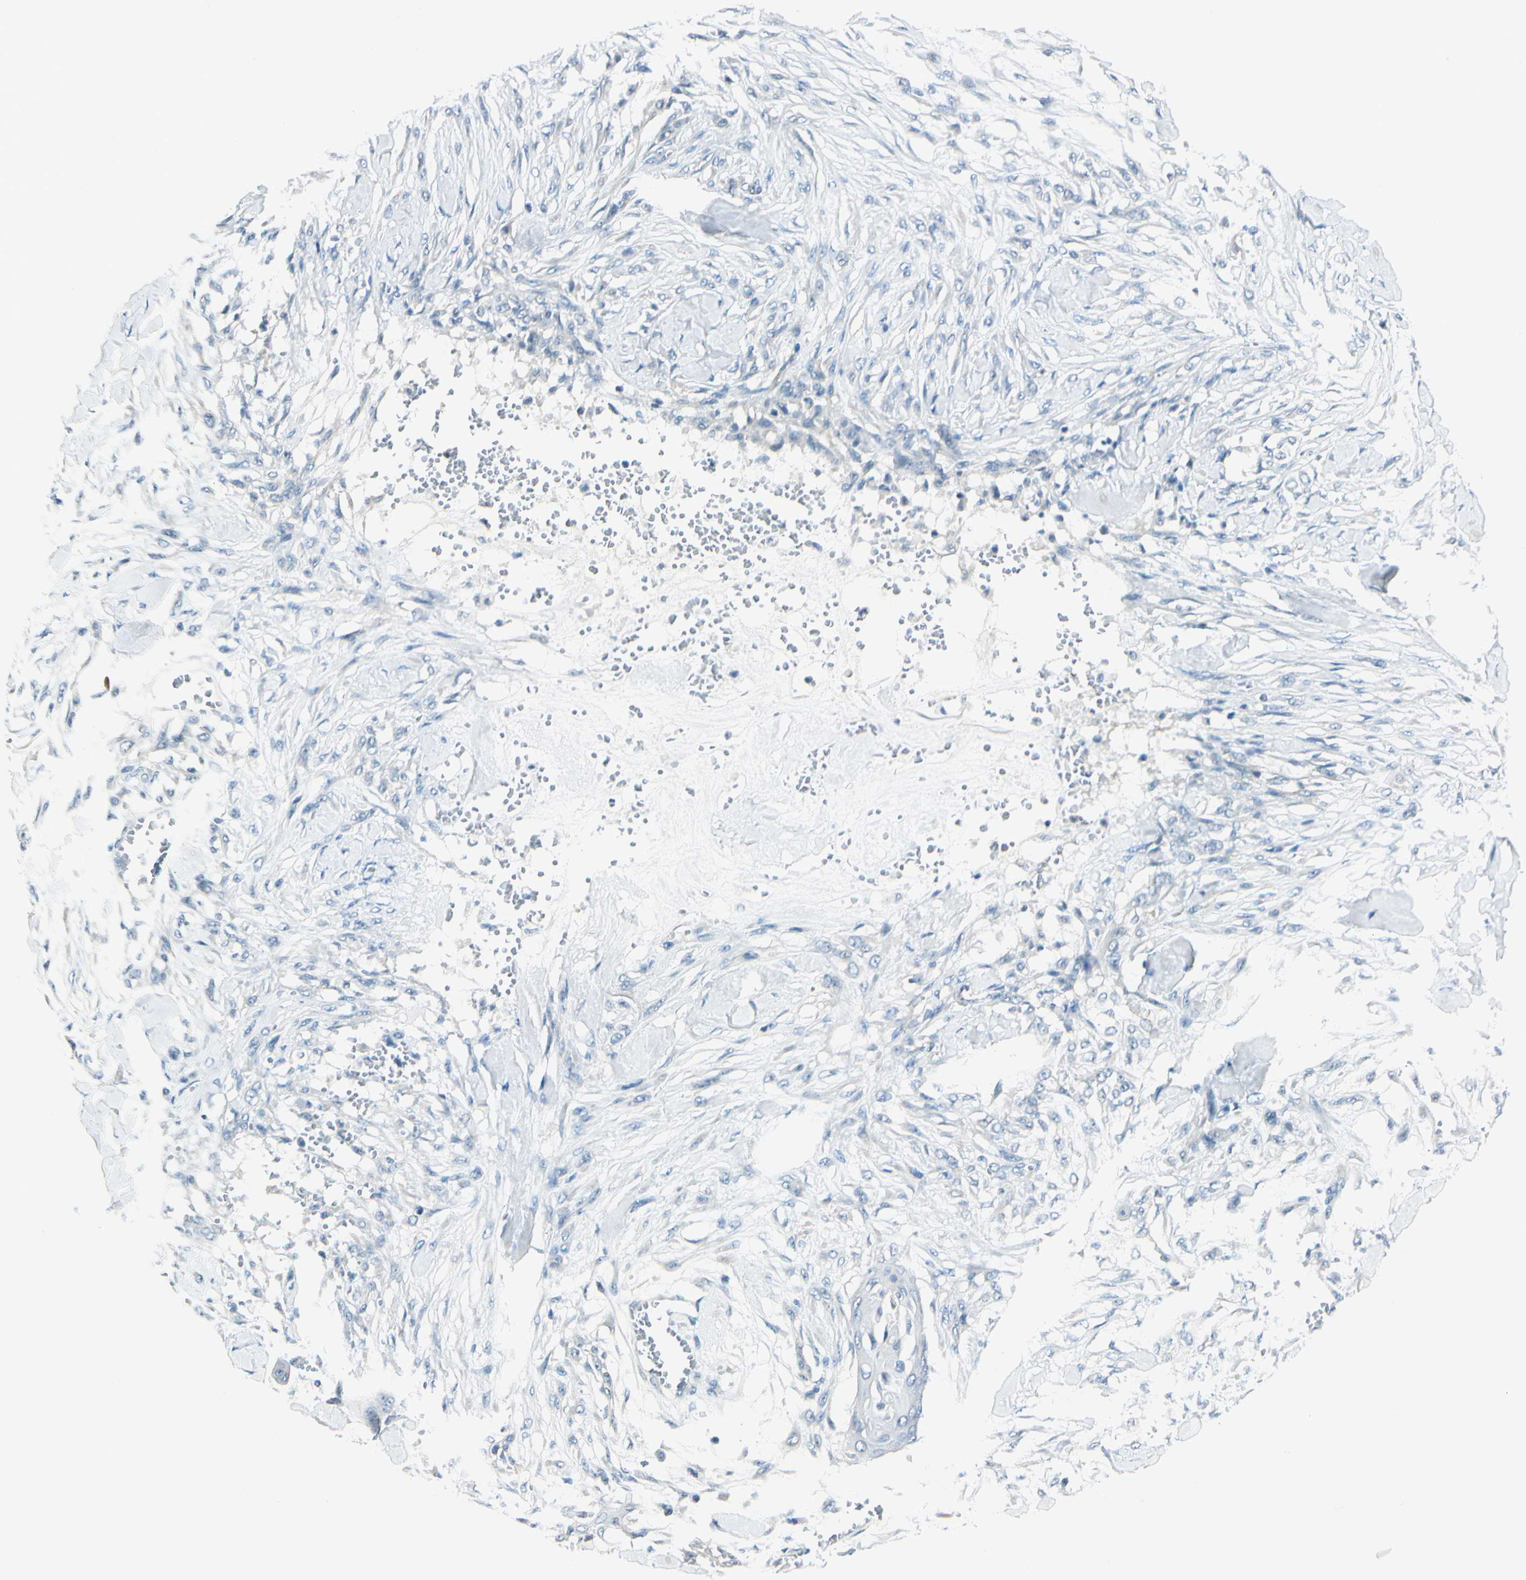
{"staining": {"intensity": "negative", "quantity": "none", "location": "none"}, "tissue": "skin cancer", "cell_type": "Tumor cells", "image_type": "cancer", "snomed": [{"axis": "morphology", "description": "Normal tissue, NOS"}, {"axis": "morphology", "description": "Squamous cell carcinoma, NOS"}, {"axis": "topography", "description": "Skin"}], "caption": "The histopathology image reveals no significant expression in tumor cells of skin cancer.", "gene": "ZSCAN1", "patient": {"sex": "female", "age": 59}}